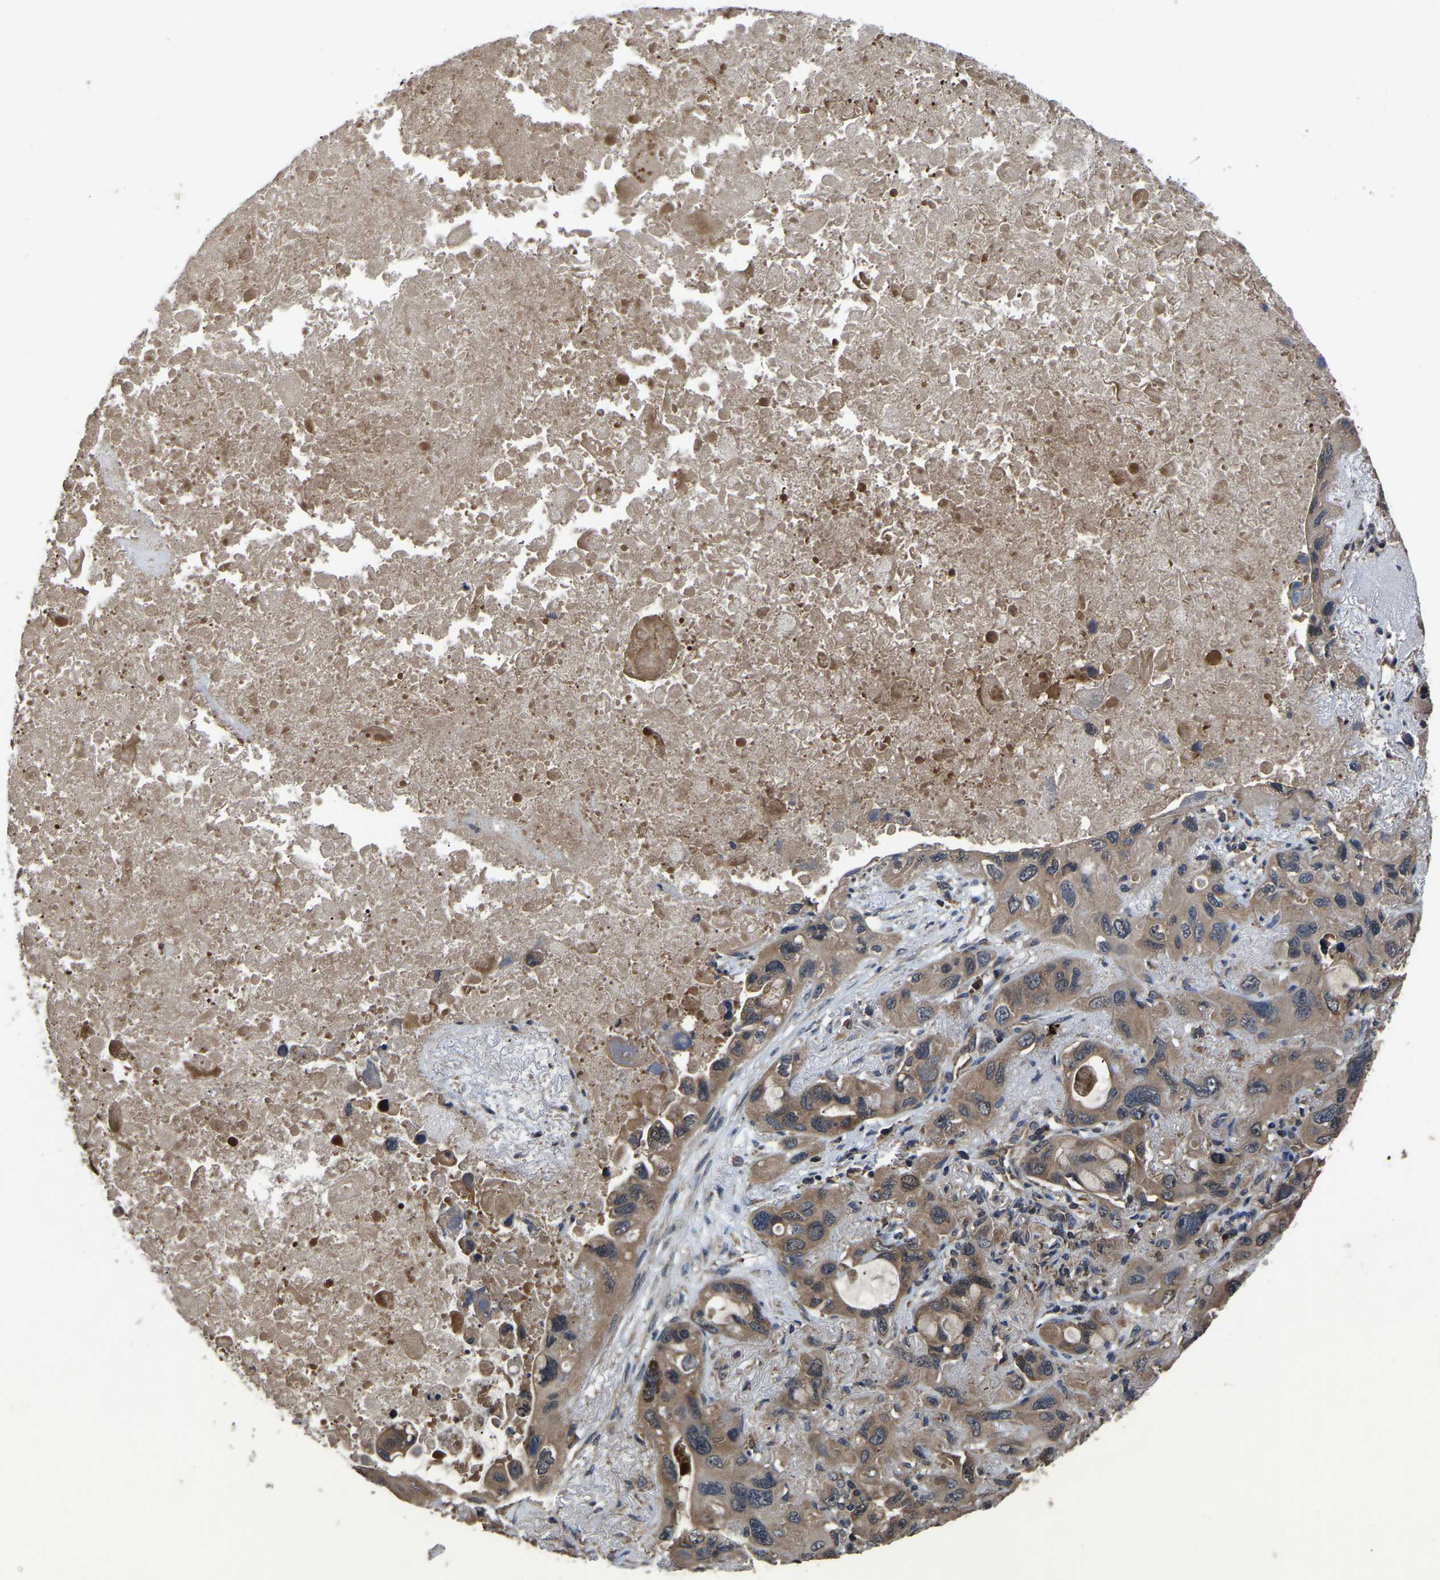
{"staining": {"intensity": "moderate", "quantity": ">75%", "location": "cytoplasmic/membranous"}, "tissue": "lung cancer", "cell_type": "Tumor cells", "image_type": "cancer", "snomed": [{"axis": "morphology", "description": "Squamous cell carcinoma, NOS"}, {"axis": "topography", "description": "Lung"}], "caption": "Lung cancer was stained to show a protein in brown. There is medium levels of moderate cytoplasmic/membranous staining in approximately >75% of tumor cells.", "gene": "CRYZL1", "patient": {"sex": "female", "age": 73}}